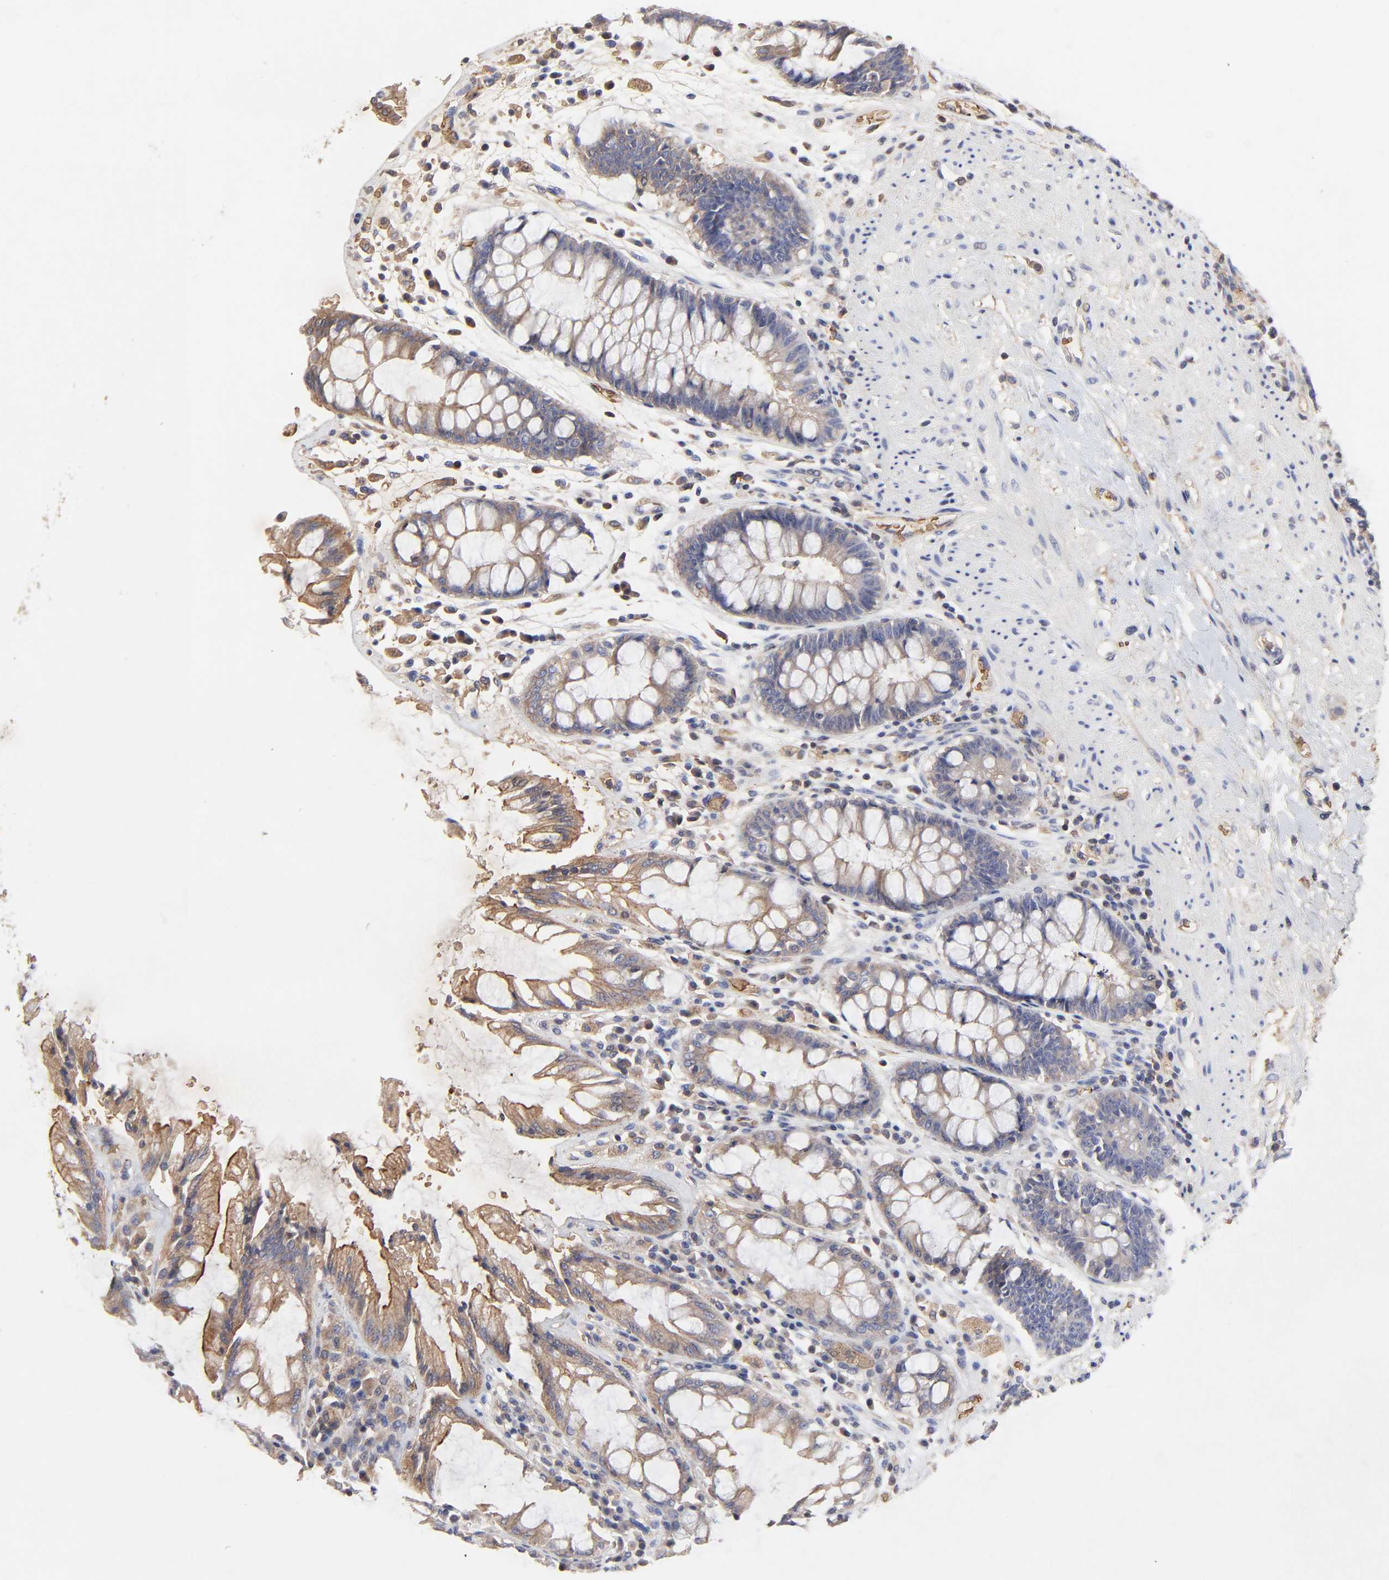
{"staining": {"intensity": "moderate", "quantity": "25%-75%", "location": "cytoplasmic/membranous"}, "tissue": "rectum", "cell_type": "Glandular cells", "image_type": "normal", "snomed": [{"axis": "morphology", "description": "Normal tissue, NOS"}, {"axis": "topography", "description": "Rectum"}], "caption": "This image displays immunohistochemistry staining of benign human rectum, with medium moderate cytoplasmic/membranous positivity in approximately 25%-75% of glandular cells.", "gene": "PAG1", "patient": {"sex": "female", "age": 46}}